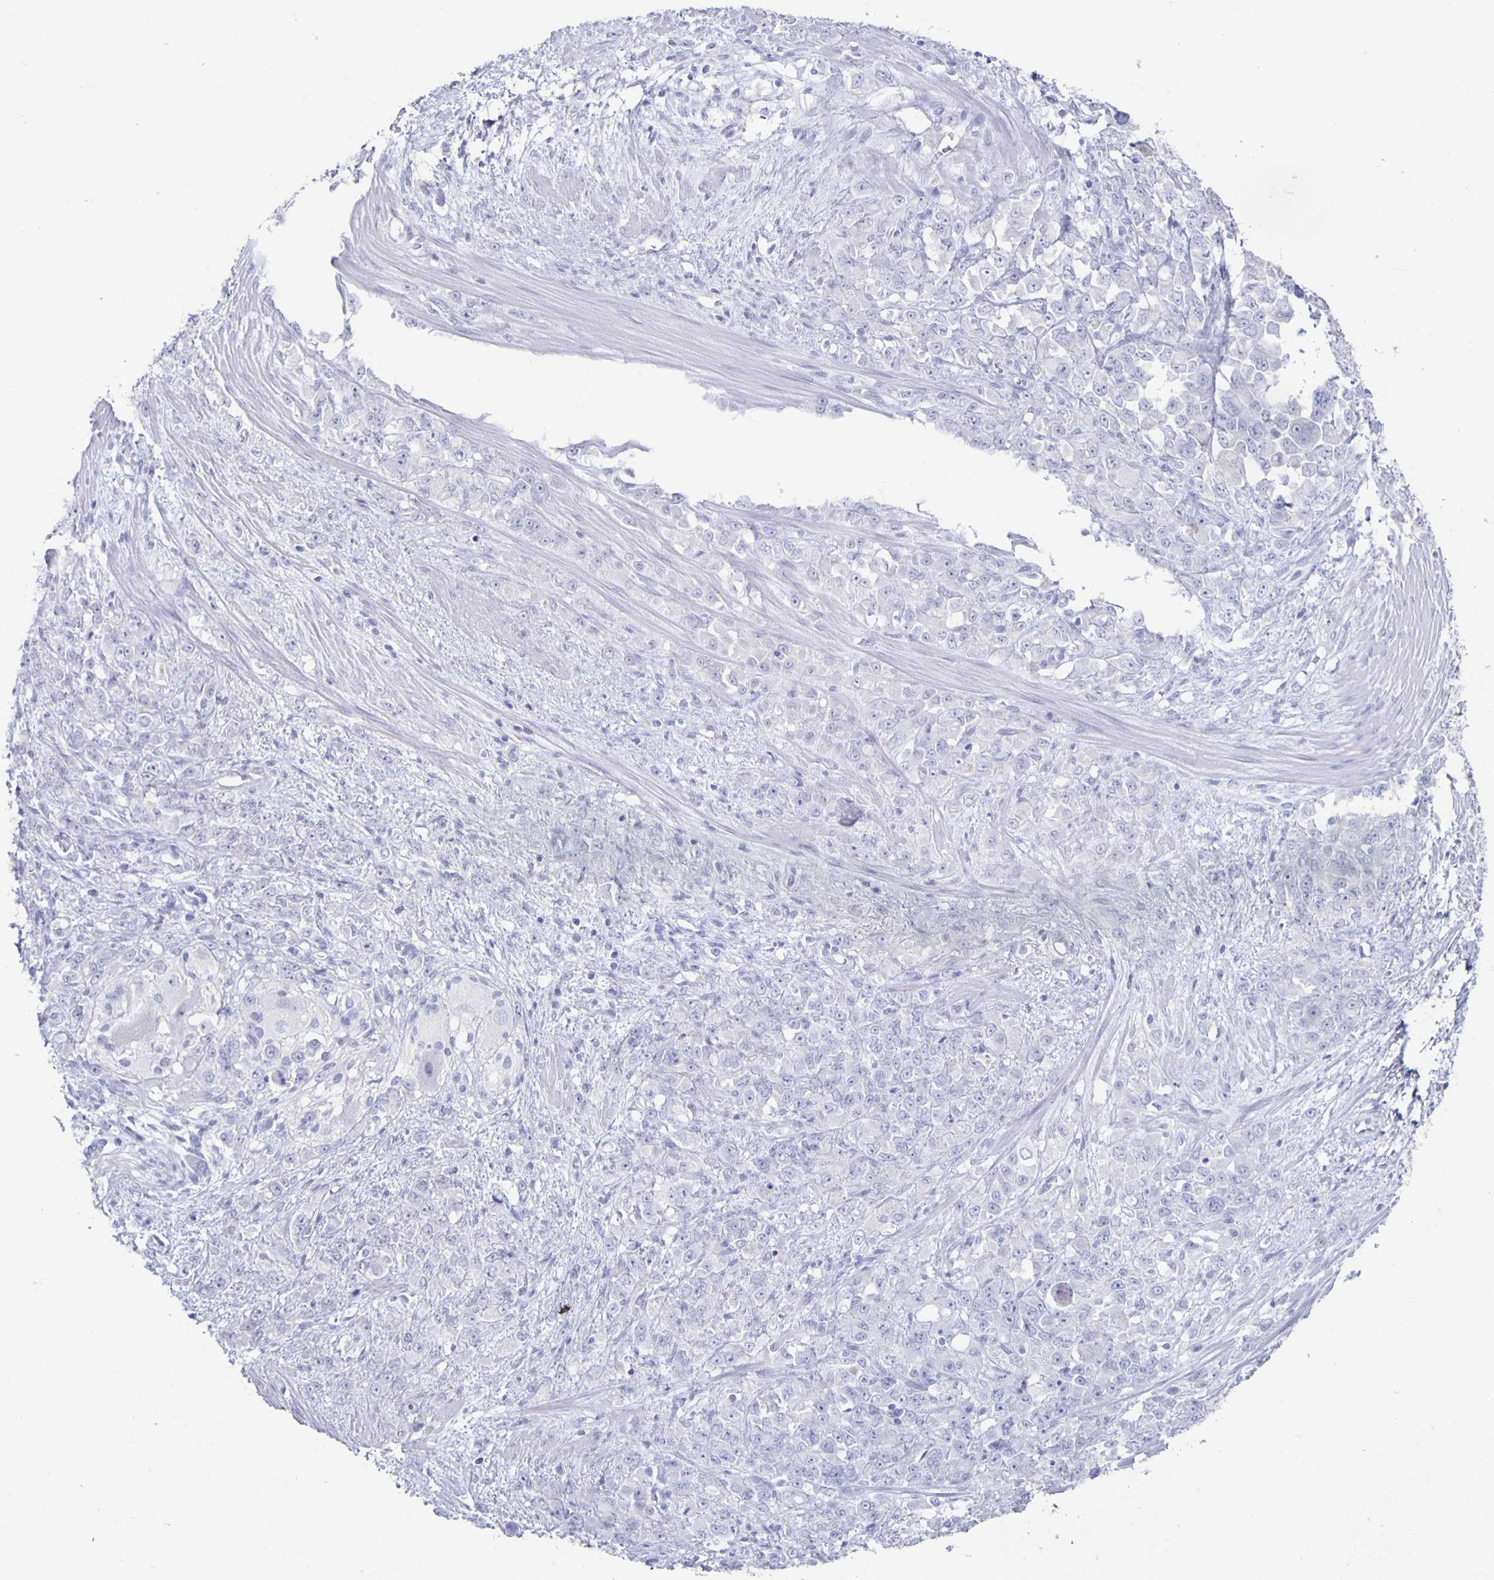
{"staining": {"intensity": "negative", "quantity": "none", "location": "none"}, "tissue": "stomach cancer", "cell_type": "Tumor cells", "image_type": "cancer", "snomed": [{"axis": "morphology", "description": "Adenocarcinoma, NOS"}, {"axis": "topography", "description": "Stomach"}], "caption": "Image shows no protein staining in tumor cells of adenocarcinoma (stomach) tissue.", "gene": "CT45A5", "patient": {"sex": "female", "age": 76}}